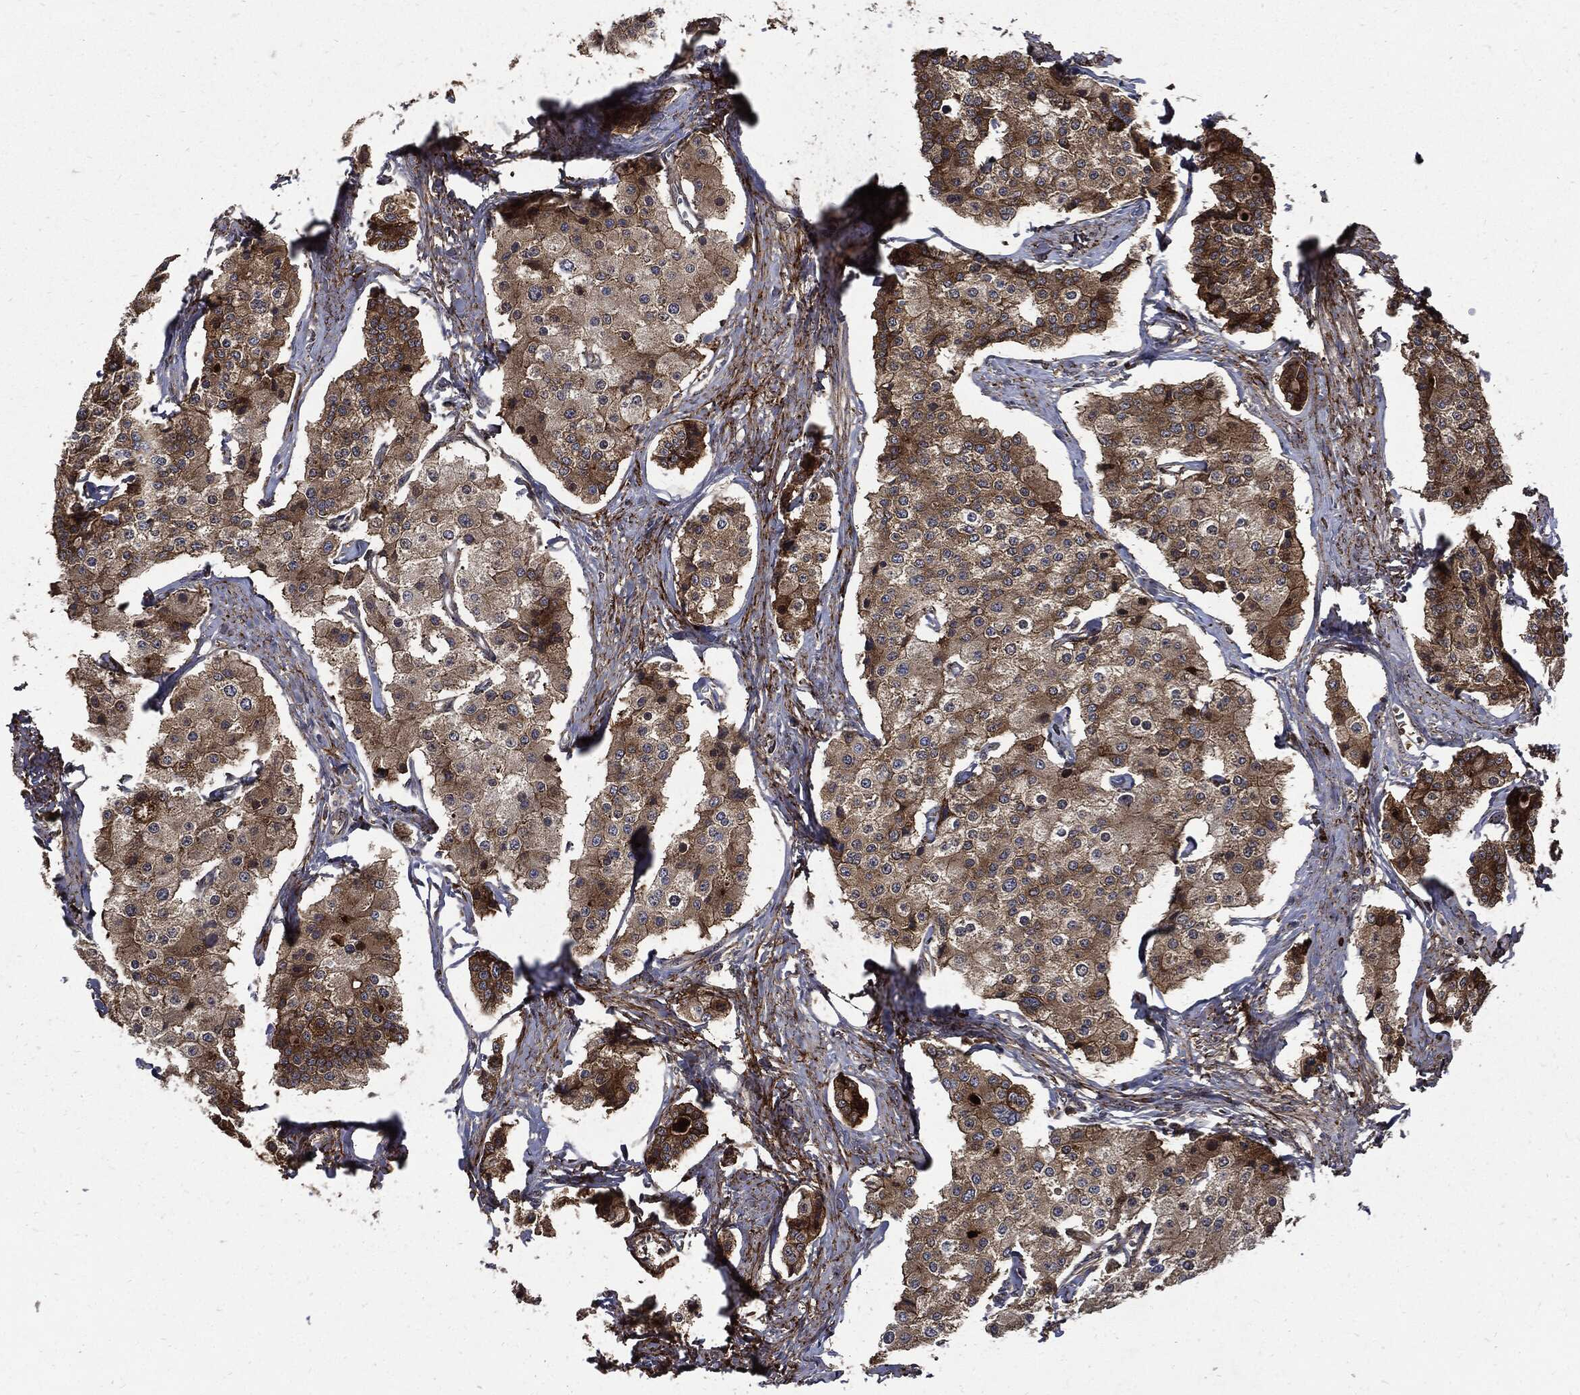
{"staining": {"intensity": "strong", "quantity": "<25%", "location": "cytoplasmic/membranous"}, "tissue": "carcinoid", "cell_type": "Tumor cells", "image_type": "cancer", "snomed": [{"axis": "morphology", "description": "Carcinoid, malignant, NOS"}, {"axis": "topography", "description": "Small intestine"}], "caption": "DAB immunohistochemical staining of carcinoid displays strong cytoplasmic/membranous protein expression in about <25% of tumor cells. (DAB IHC, brown staining for protein, blue staining for nuclei).", "gene": "CLU", "patient": {"sex": "female", "age": 65}}